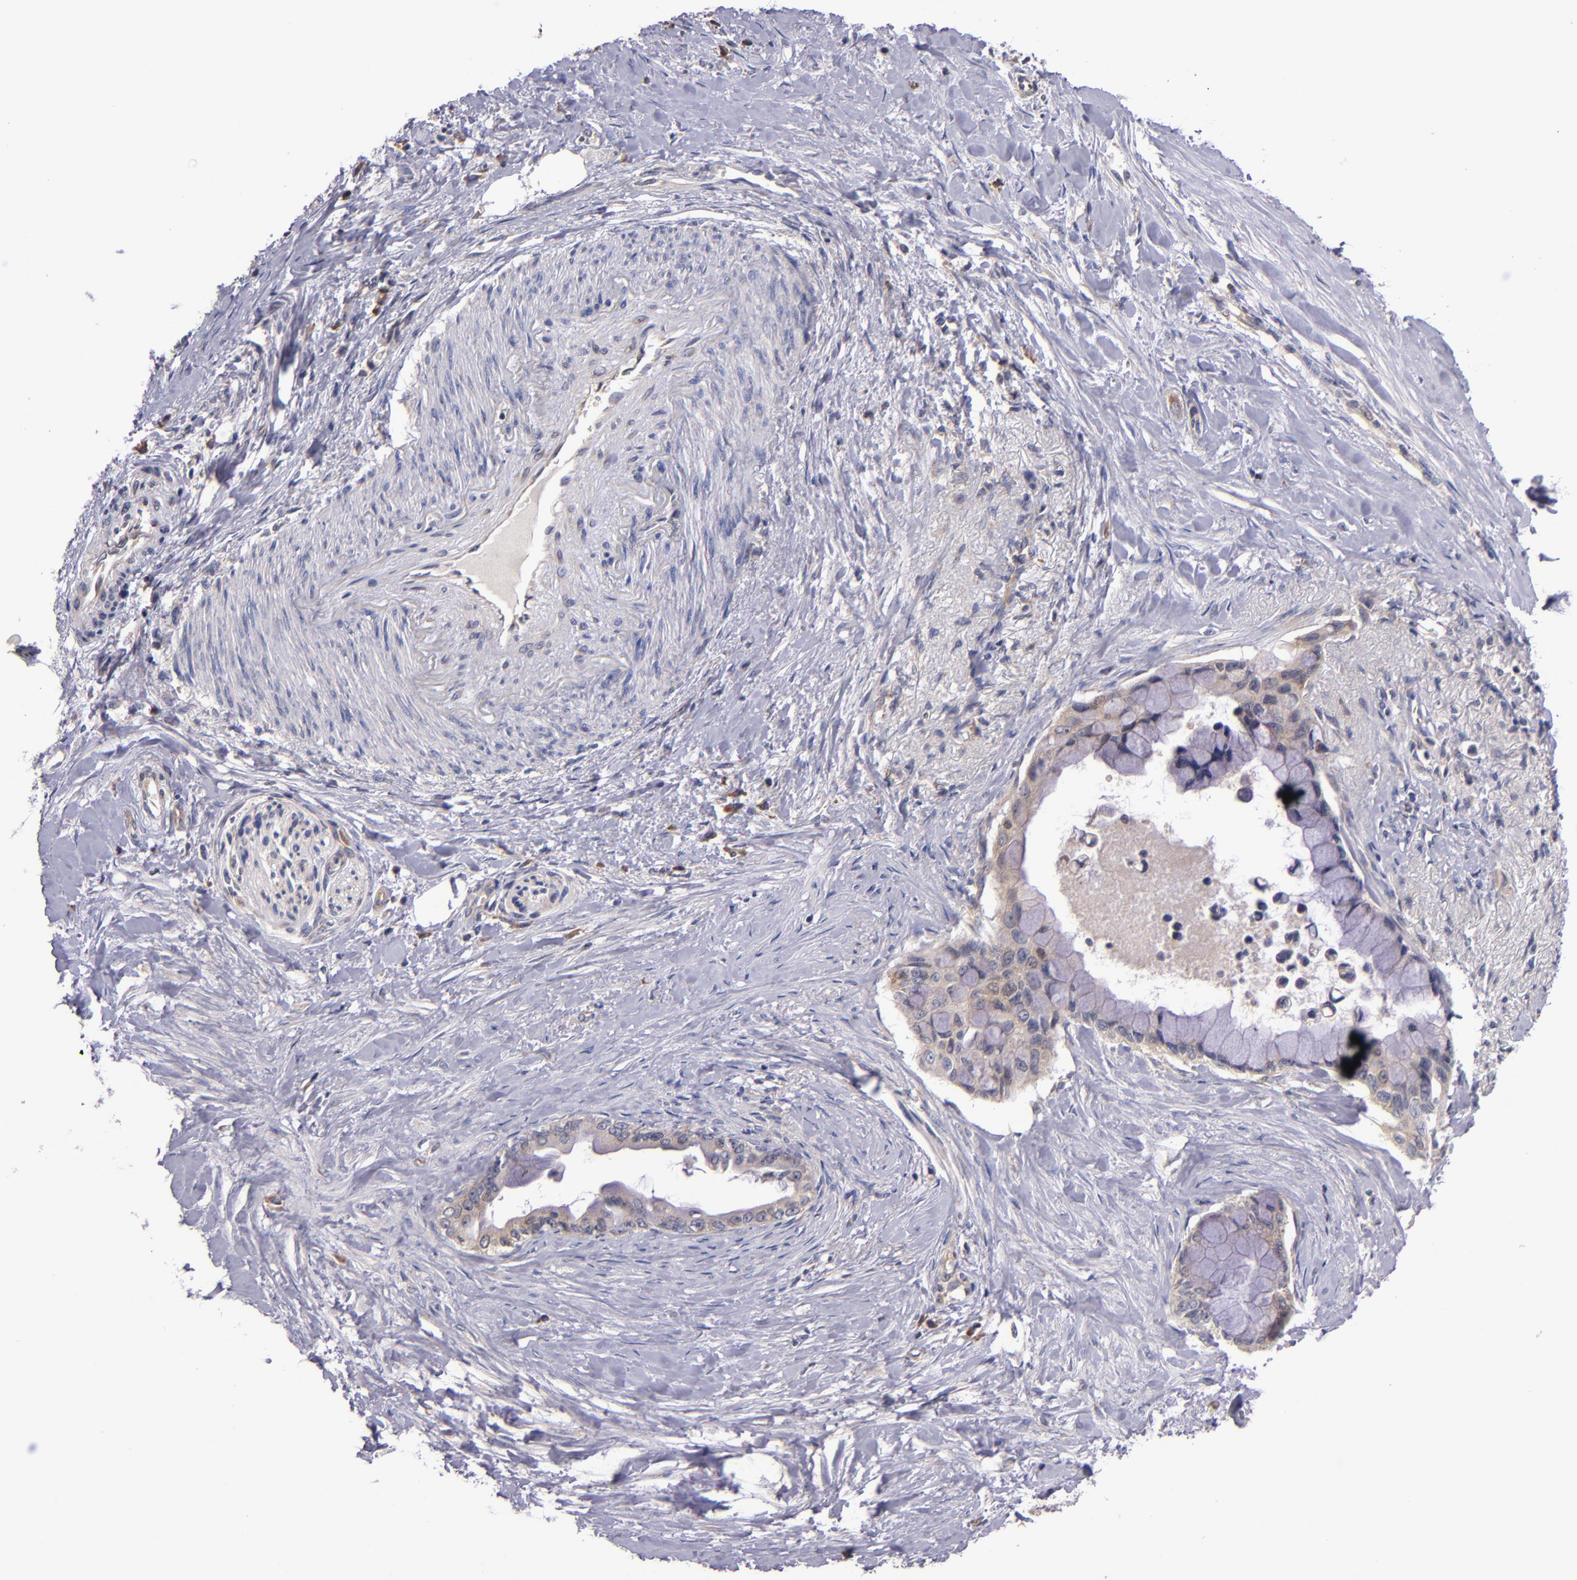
{"staining": {"intensity": "weak", "quantity": ">75%", "location": "cytoplasmic/membranous"}, "tissue": "pancreatic cancer", "cell_type": "Tumor cells", "image_type": "cancer", "snomed": [{"axis": "morphology", "description": "Adenocarcinoma, NOS"}, {"axis": "topography", "description": "Pancreas"}], "caption": "Human adenocarcinoma (pancreatic) stained with a brown dye exhibits weak cytoplasmic/membranous positive staining in about >75% of tumor cells.", "gene": "EIF4ENIF1", "patient": {"sex": "male", "age": 59}}